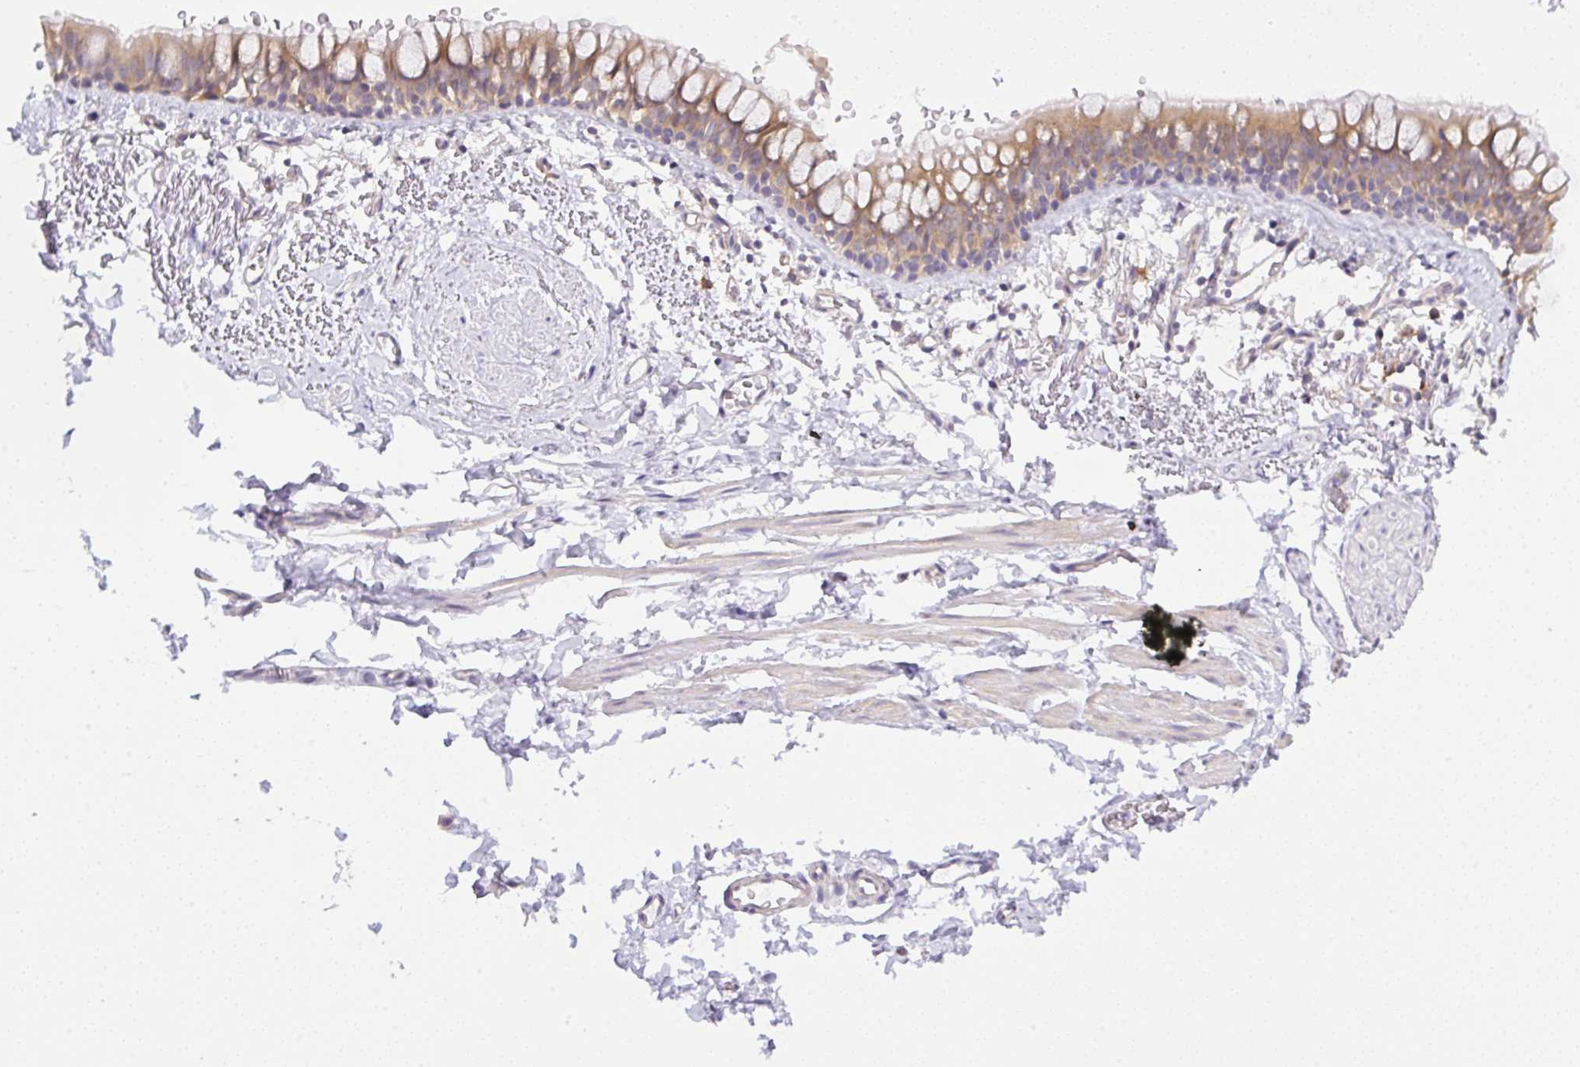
{"staining": {"intensity": "moderate", "quantity": ">75%", "location": "cytoplasmic/membranous"}, "tissue": "bronchus", "cell_type": "Respiratory epithelial cells", "image_type": "normal", "snomed": [{"axis": "morphology", "description": "Normal tissue, NOS"}, {"axis": "topography", "description": "Bronchus"}], "caption": "Bronchus stained with IHC displays moderate cytoplasmic/membranous positivity in approximately >75% of respiratory epithelial cells.", "gene": "CAMK2A", "patient": {"sex": "male", "age": 67}}